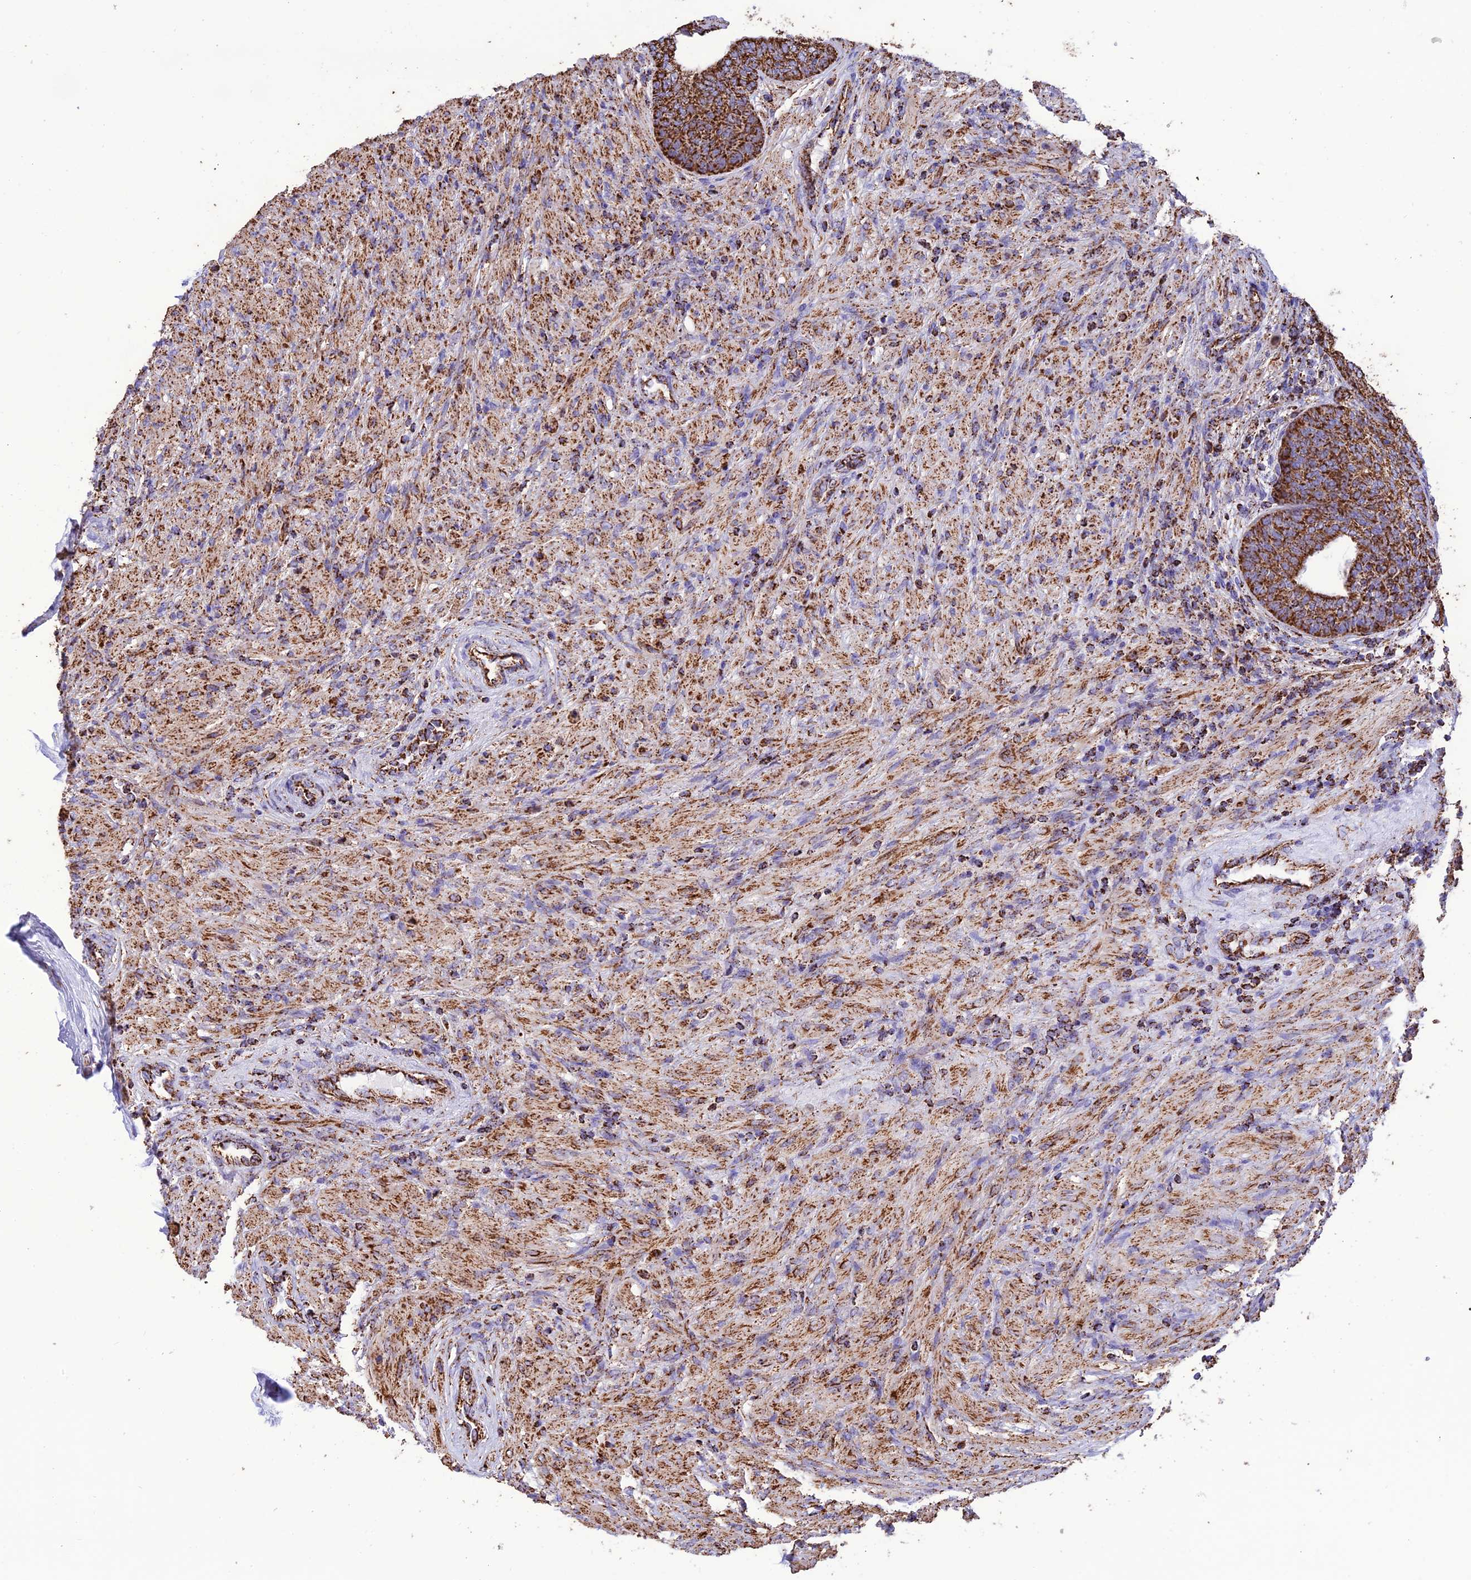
{"staining": {"intensity": "strong", "quantity": ">75%", "location": "cytoplasmic/membranous"}, "tissue": "prostate", "cell_type": "Glandular cells", "image_type": "normal", "snomed": [{"axis": "morphology", "description": "Normal tissue, NOS"}, {"axis": "topography", "description": "Prostate"}], "caption": "Approximately >75% of glandular cells in unremarkable prostate demonstrate strong cytoplasmic/membranous protein staining as visualized by brown immunohistochemical staining.", "gene": "NDUFAF1", "patient": {"sex": "male", "age": 76}}